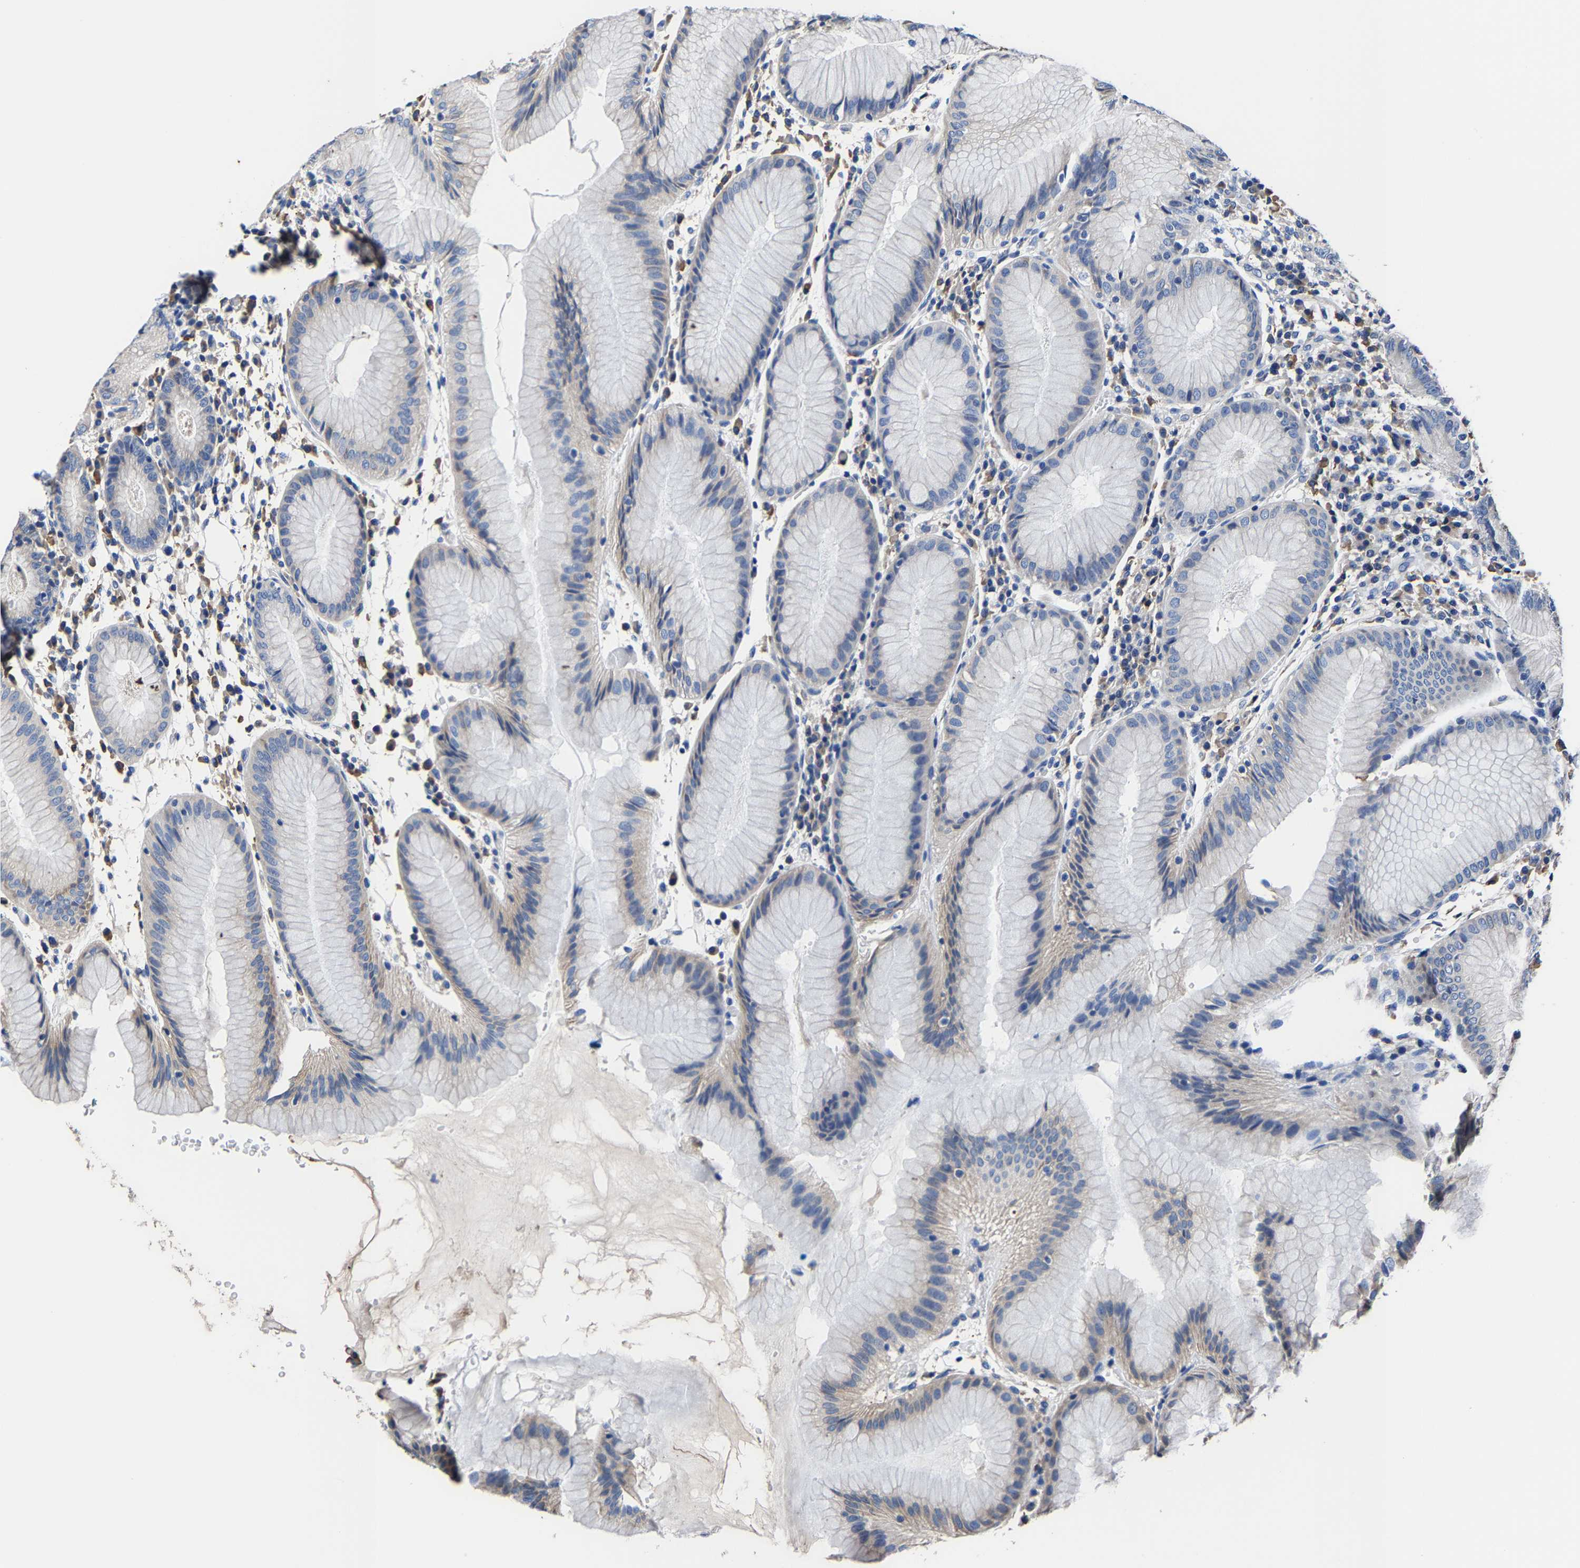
{"staining": {"intensity": "negative", "quantity": "none", "location": "none"}, "tissue": "stomach", "cell_type": "Glandular cells", "image_type": "normal", "snomed": [{"axis": "morphology", "description": "Normal tissue, NOS"}, {"axis": "topography", "description": "Stomach"}, {"axis": "topography", "description": "Stomach, lower"}], "caption": "The histopathology image reveals no significant expression in glandular cells of stomach.", "gene": "SRPK2", "patient": {"sex": "female", "age": 75}}